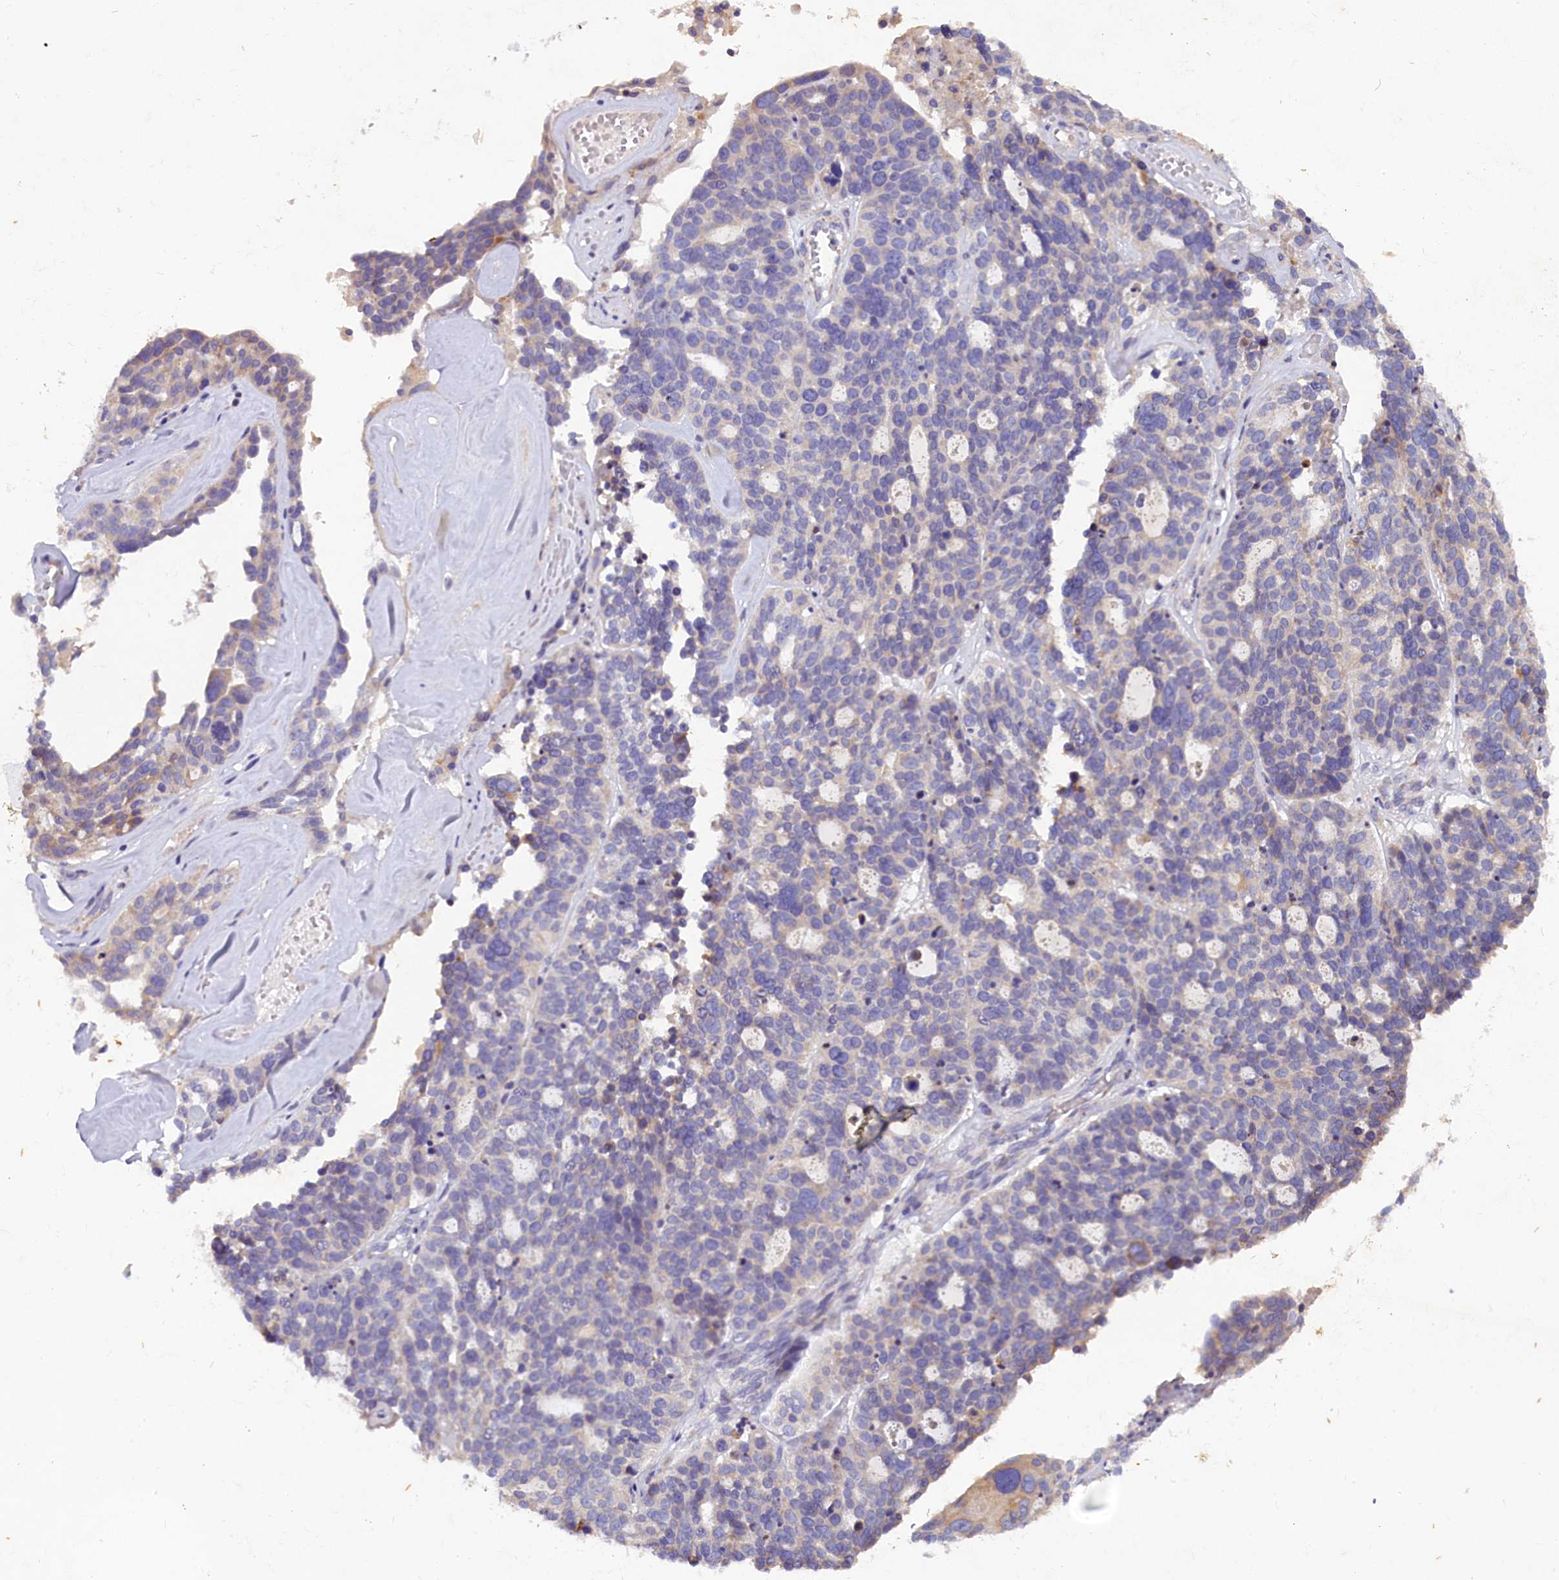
{"staining": {"intensity": "negative", "quantity": "none", "location": "none"}, "tissue": "ovarian cancer", "cell_type": "Tumor cells", "image_type": "cancer", "snomed": [{"axis": "morphology", "description": "Cystadenocarcinoma, serous, NOS"}, {"axis": "topography", "description": "Ovary"}], "caption": "This histopathology image is of ovarian cancer stained with IHC to label a protein in brown with the nuclei are counter-stained blue. There is no staining in tumor cells. (Stains: DAB (3,3'-diaminobenzidine) immunohistochemistry with hematoxylin counter stain, Microscopy: brightfield microscopy at high magnification).", "gene": "ST7L", "patient": {"sex": "female", "age": 59}}